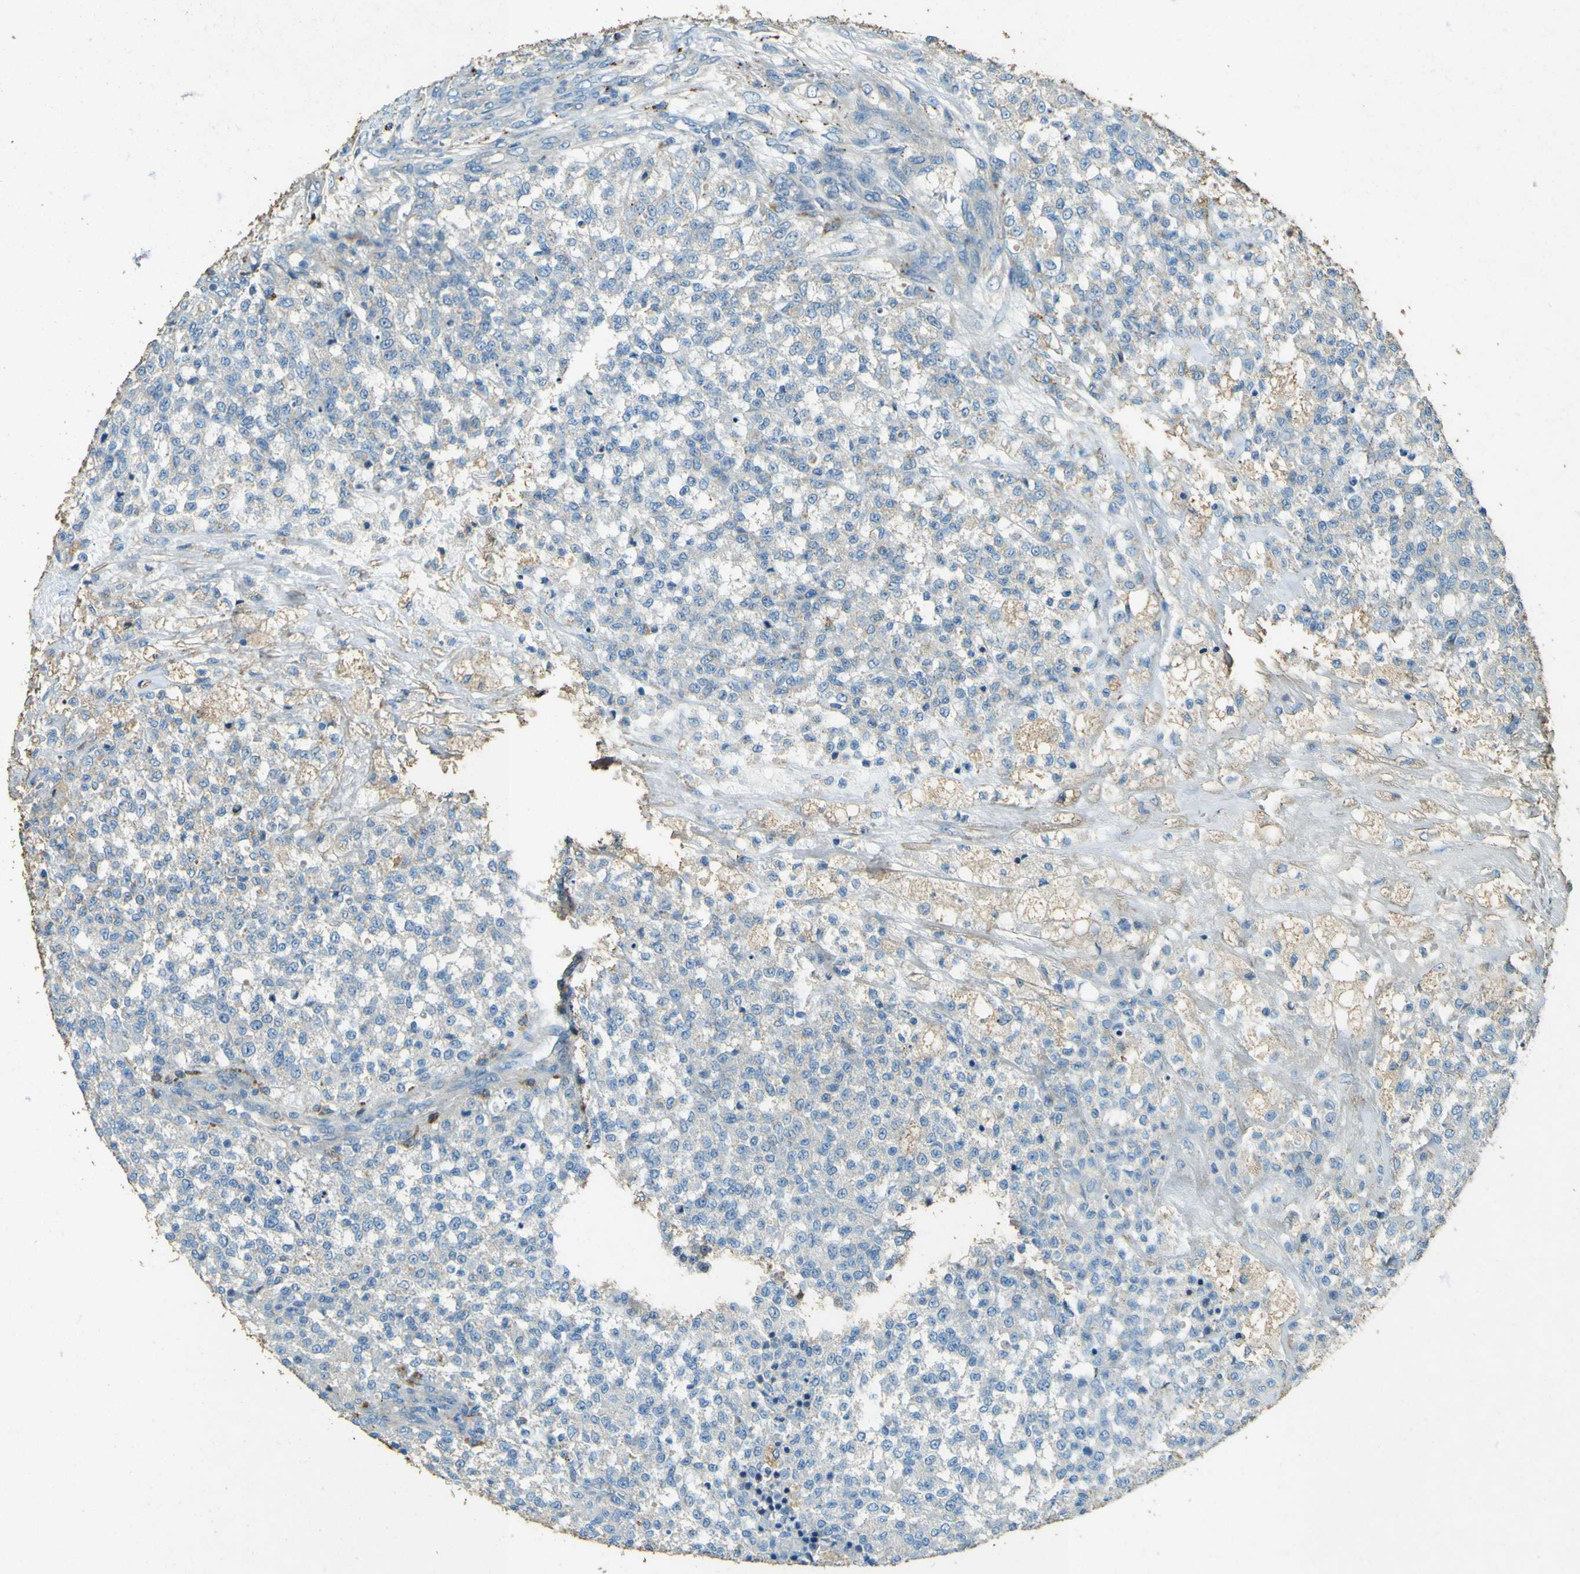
{"staining": {"intensity": "negative", "quantity": "none", "location": "none"}, "tissue": "testis cancer", "cell_type": "Tumor cells", "image_type": "cancer", "snomed": [{"axis": "morphology", "description": "Seminoma, NOS"}, {"axis": "topography", "description": "Testis"}], "caption": "There is no significant staining in tumor cells of testis cancer.", "gene": "PDE9A", "patient": {"sex": "male", "age": 59}}